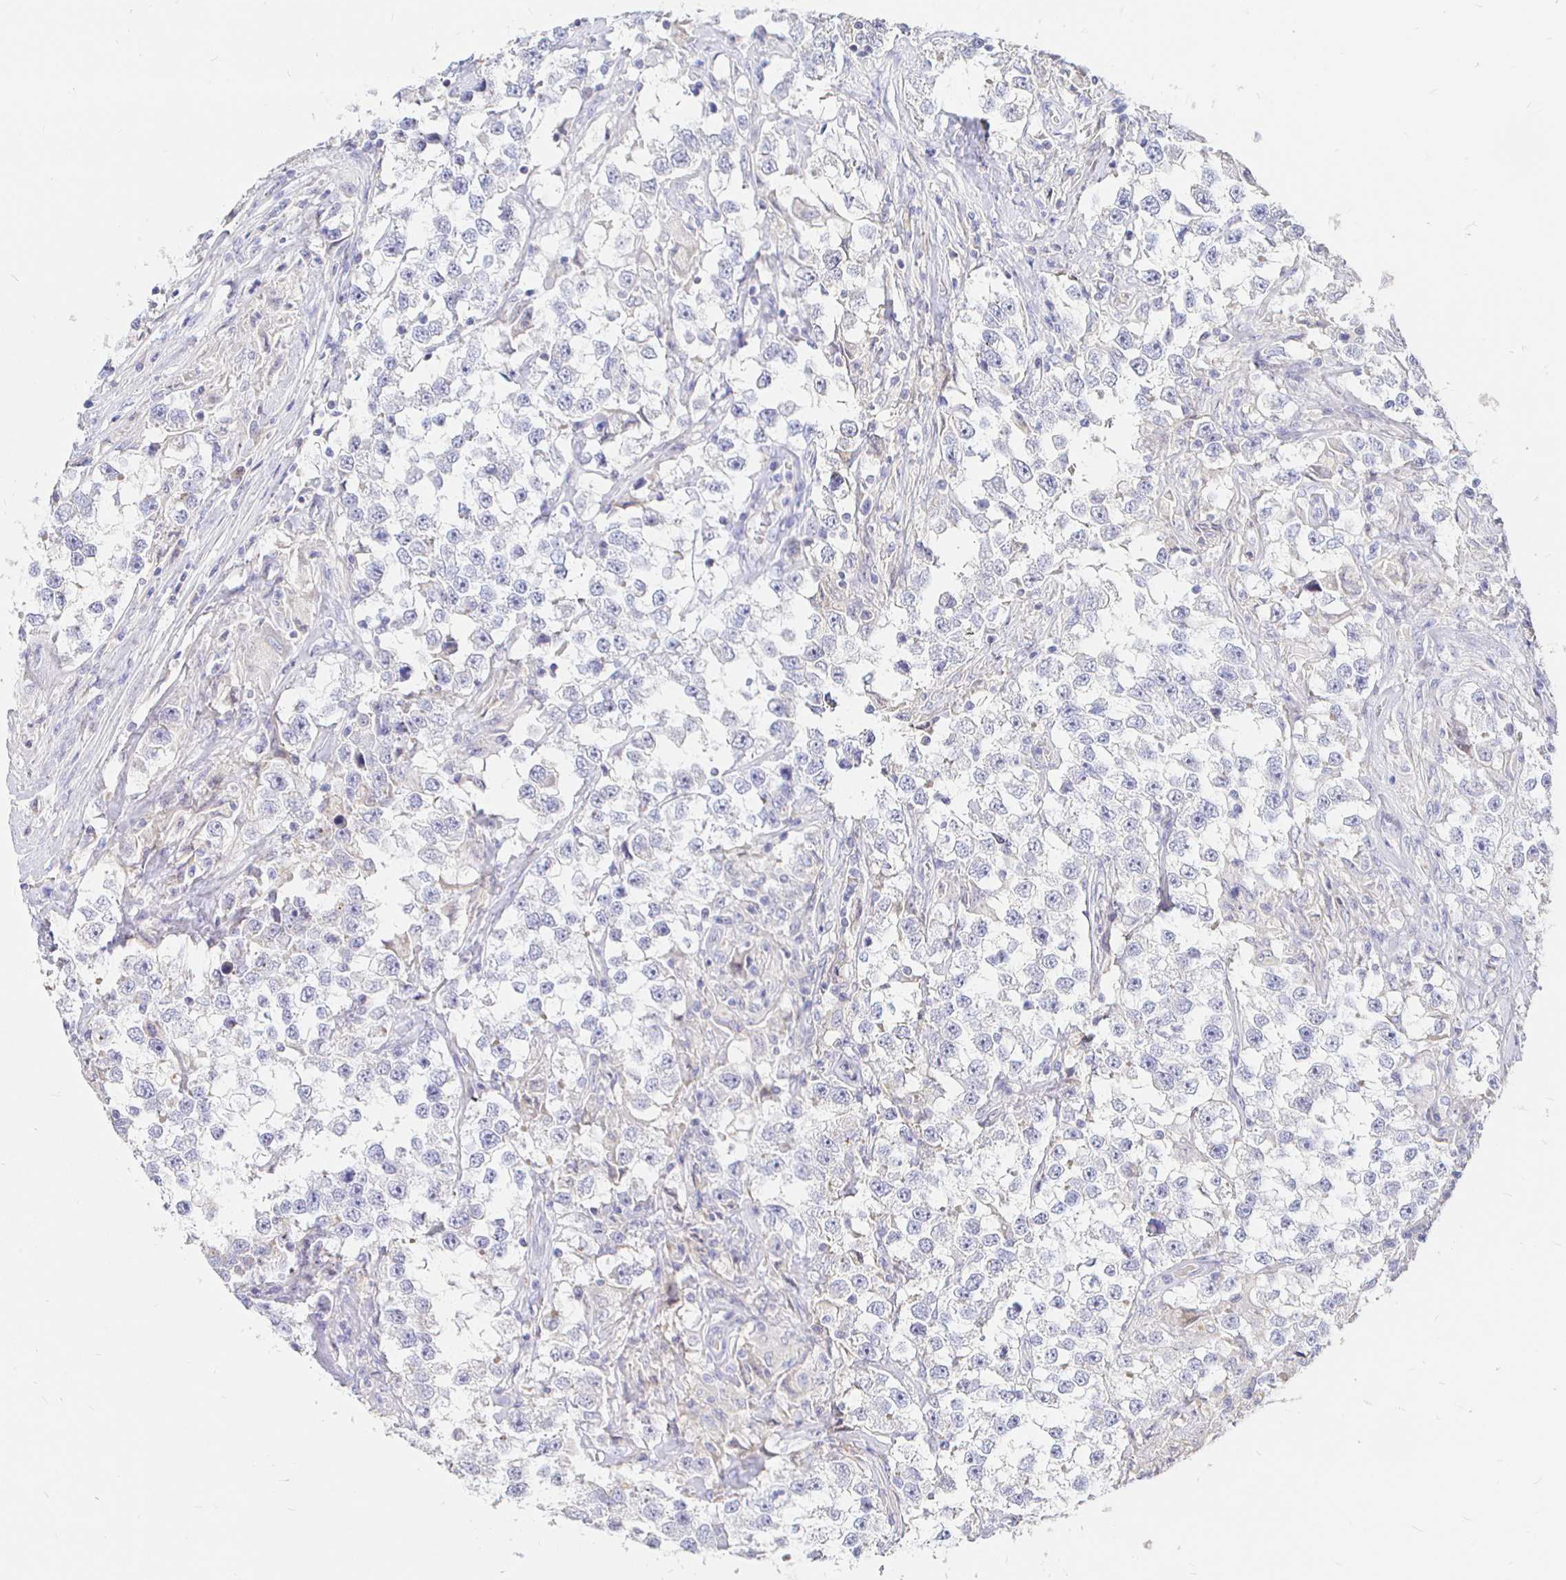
{"staining": {"intensity": "negative", "quantity": "none", "location": "none"}, "tissue": "testis cancer", "cell_type": "Tumor cells", "image_type": "cancer", "snomed": [{"axis": "morphology", "description": "Seminoma, NOS"}, {"axis": "topography", "description": "Testis"}], "caption": "There is no significant positivity in tumor cells of testis cancer.", "gene": "NECAB1", "patient": {"sex": "male", "age": 46}}